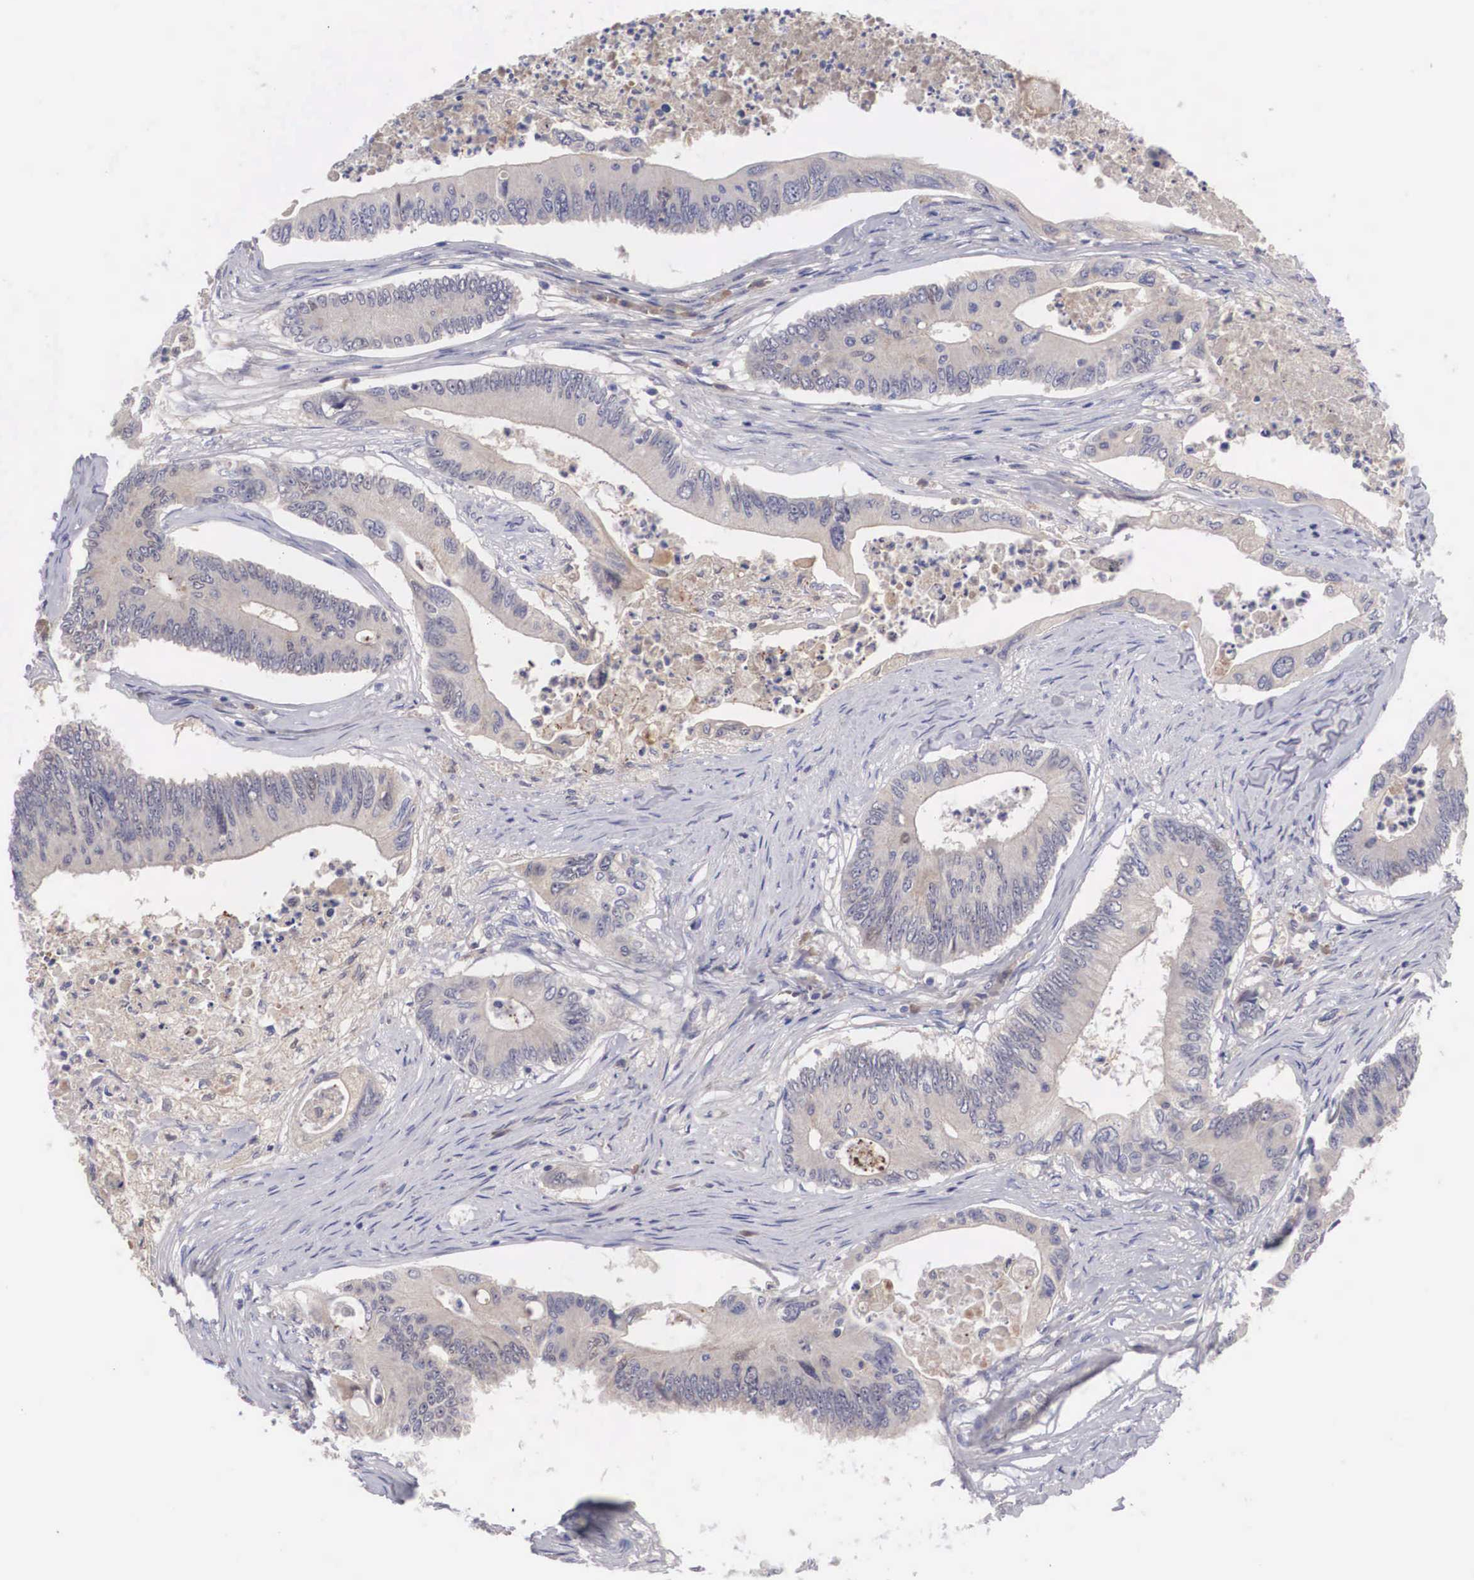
{"staining": {"intensity": "negative", "quantity": "none", "location": "none"}, "tissue": "colorectal cancer", "cell_type": "Tumor cells", "image_type": "cancer", "snomed": [{"axis": "morphology", "description": "Adenocarcinoma, NOS"}, {"axis": "topography", "description": "Colon"}], "caption": "Tumor cells show no significant protein expression in colorectal adenocarcinoma. The staining is performed using DAB brown chromogen with nuclei counter-stained in using hematoxylin.", "gene": "ABHD4", "patient": {"sex": "male", "age": 65}}